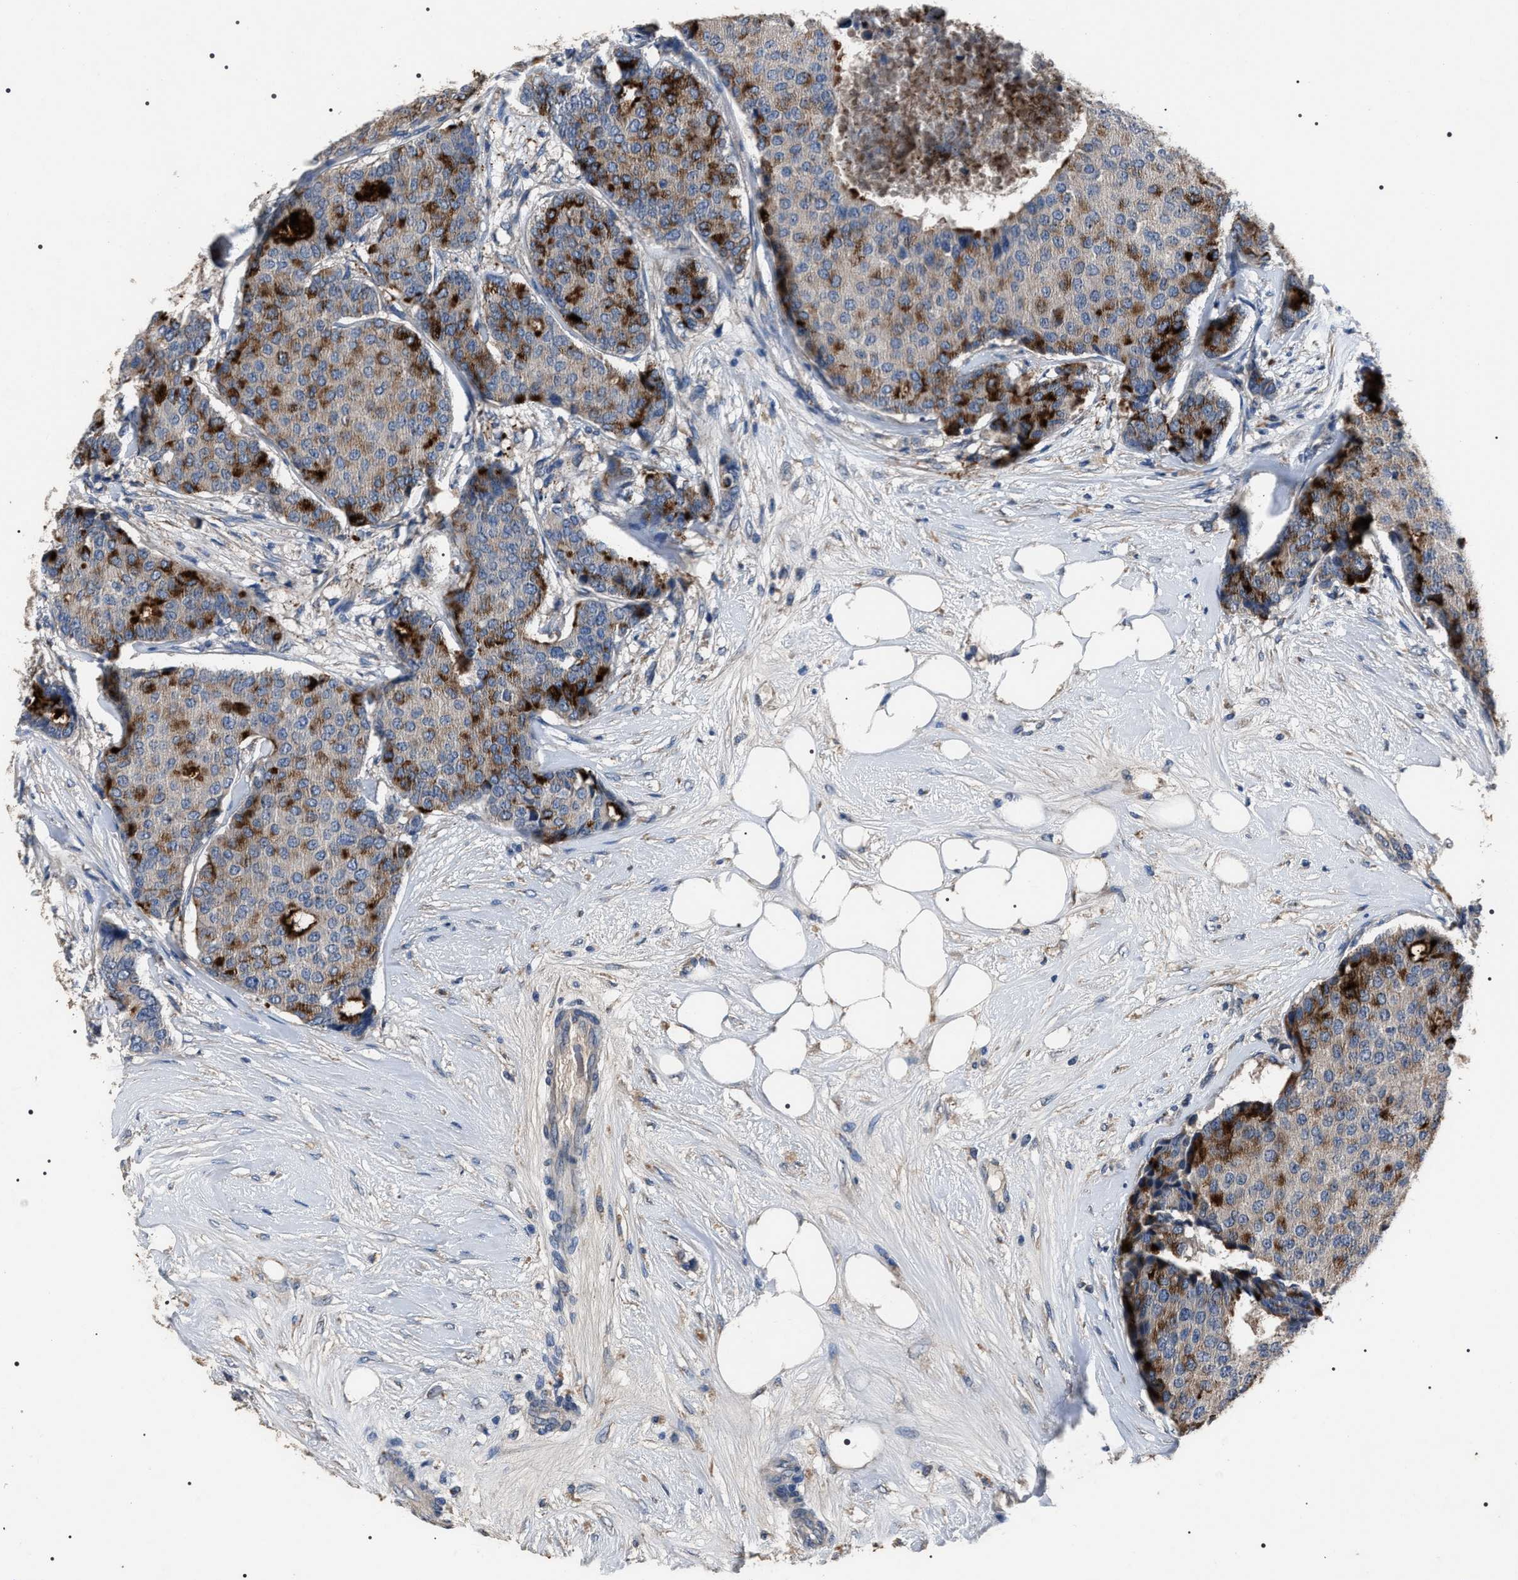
{"staining": {"intensity": "strong", "quantity": "<25%", "location": "cytoplasmic/membranous"}, "tissue": "breast cancer", "cell_type": "Tumor cells", "image_type": "cancer", "snomed": [{"axis": "morphology", "description": "Duct carcinoma"}, {"axis": "topography", "description": "Breast"}], "caption": "Protein expression by immunohistochemistry demonstrates strong cytoplasmic/membranous positivity in about <25% of tumor cells in invasive ductal carcinoma (breast). Using DAB (brown) and hematoxylin (blue) stains, captured at high magnification using brightfield microscopy.", "gene": "TRIM54", "patient": {"sex": "female", "age": 75}}